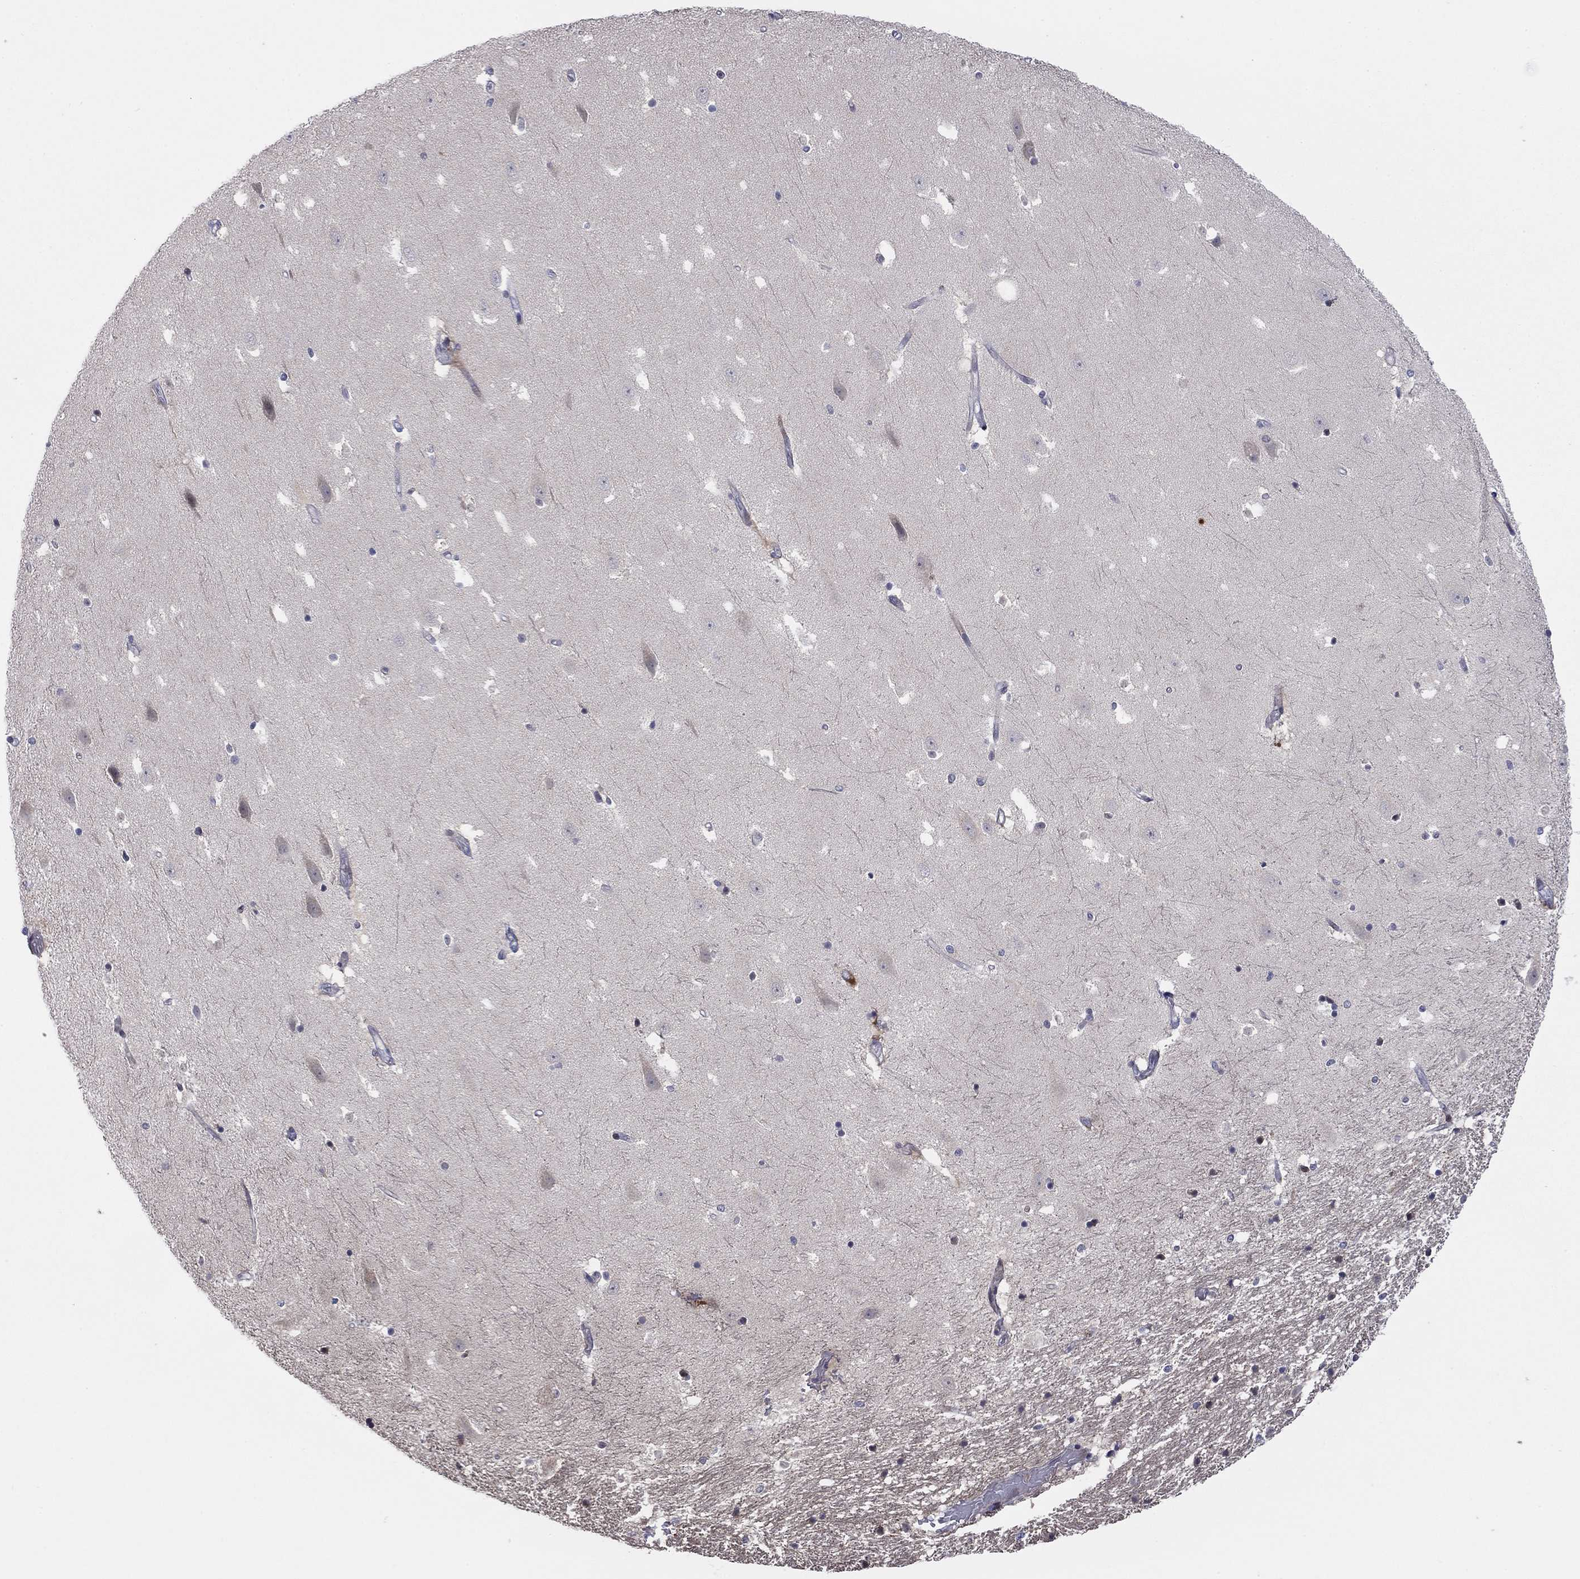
{"staining": {"intensity": "negative", "quantity": "none", "location": "none"}, "tissue": "hippocampus", "cell_type": "Glial cells", "image_type": "normal", "snomed": [{"axis": "morphology", "description": "Normal tissue, NOS"}, {"axis": "topography", "description": "Hippocampus"}], "caption": "Immunohistochemistry (IHC) histopathology image of normal human hippocampus stained for a protein (brown), which reveals no positivity in glial cells.", "gene": "TTC21B", "patient": {"sex": "male", "age": 49}}